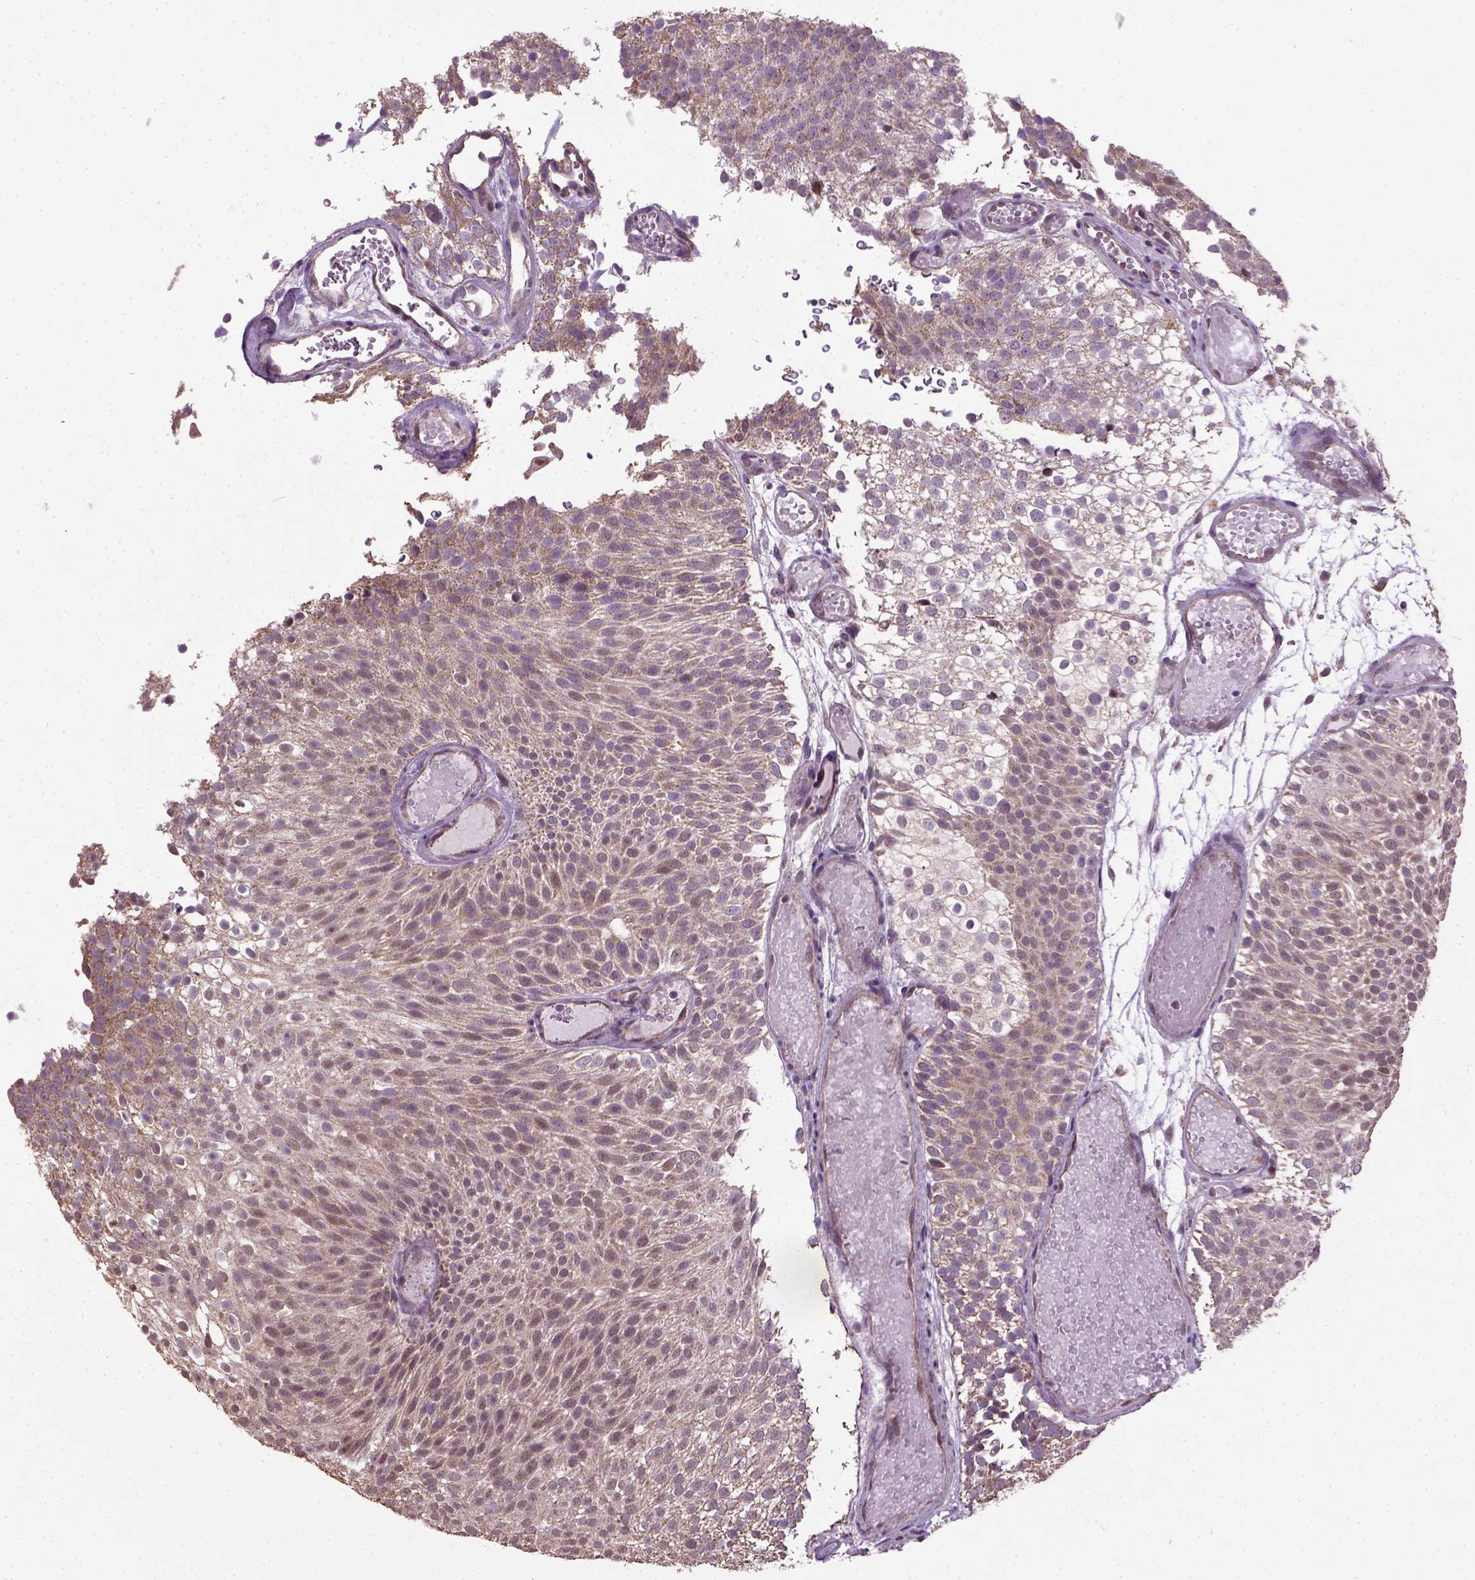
{"staining": {"intensity": "moderate", "quantity": ">75%", "location": "cytoplasmic/membranous,nuclear"}, "tissue": "urothelial cancer", "cell_type": "Tumor cells", "image_type": "cancer", "snomed": [{"axis": "morphology", "description": "Urothelial carcinoma, Low grade"}, {"axis": "topography", "description": "Urinary bladder"}], "caption": "Immunohistochemistry micrograph of neoplastic tissue: urothelial carcinoma (low-grade) stained using immunohistochemistry shows medium levels of moderate protein expression localized specifically in the cytoplasmic/membranous and nuclear of tumor cells, appearing as a cytoplasmic/membranous and nuclear brown color.", "gene": "UBA3", "patient": {"sex": "male", "age": 78}}